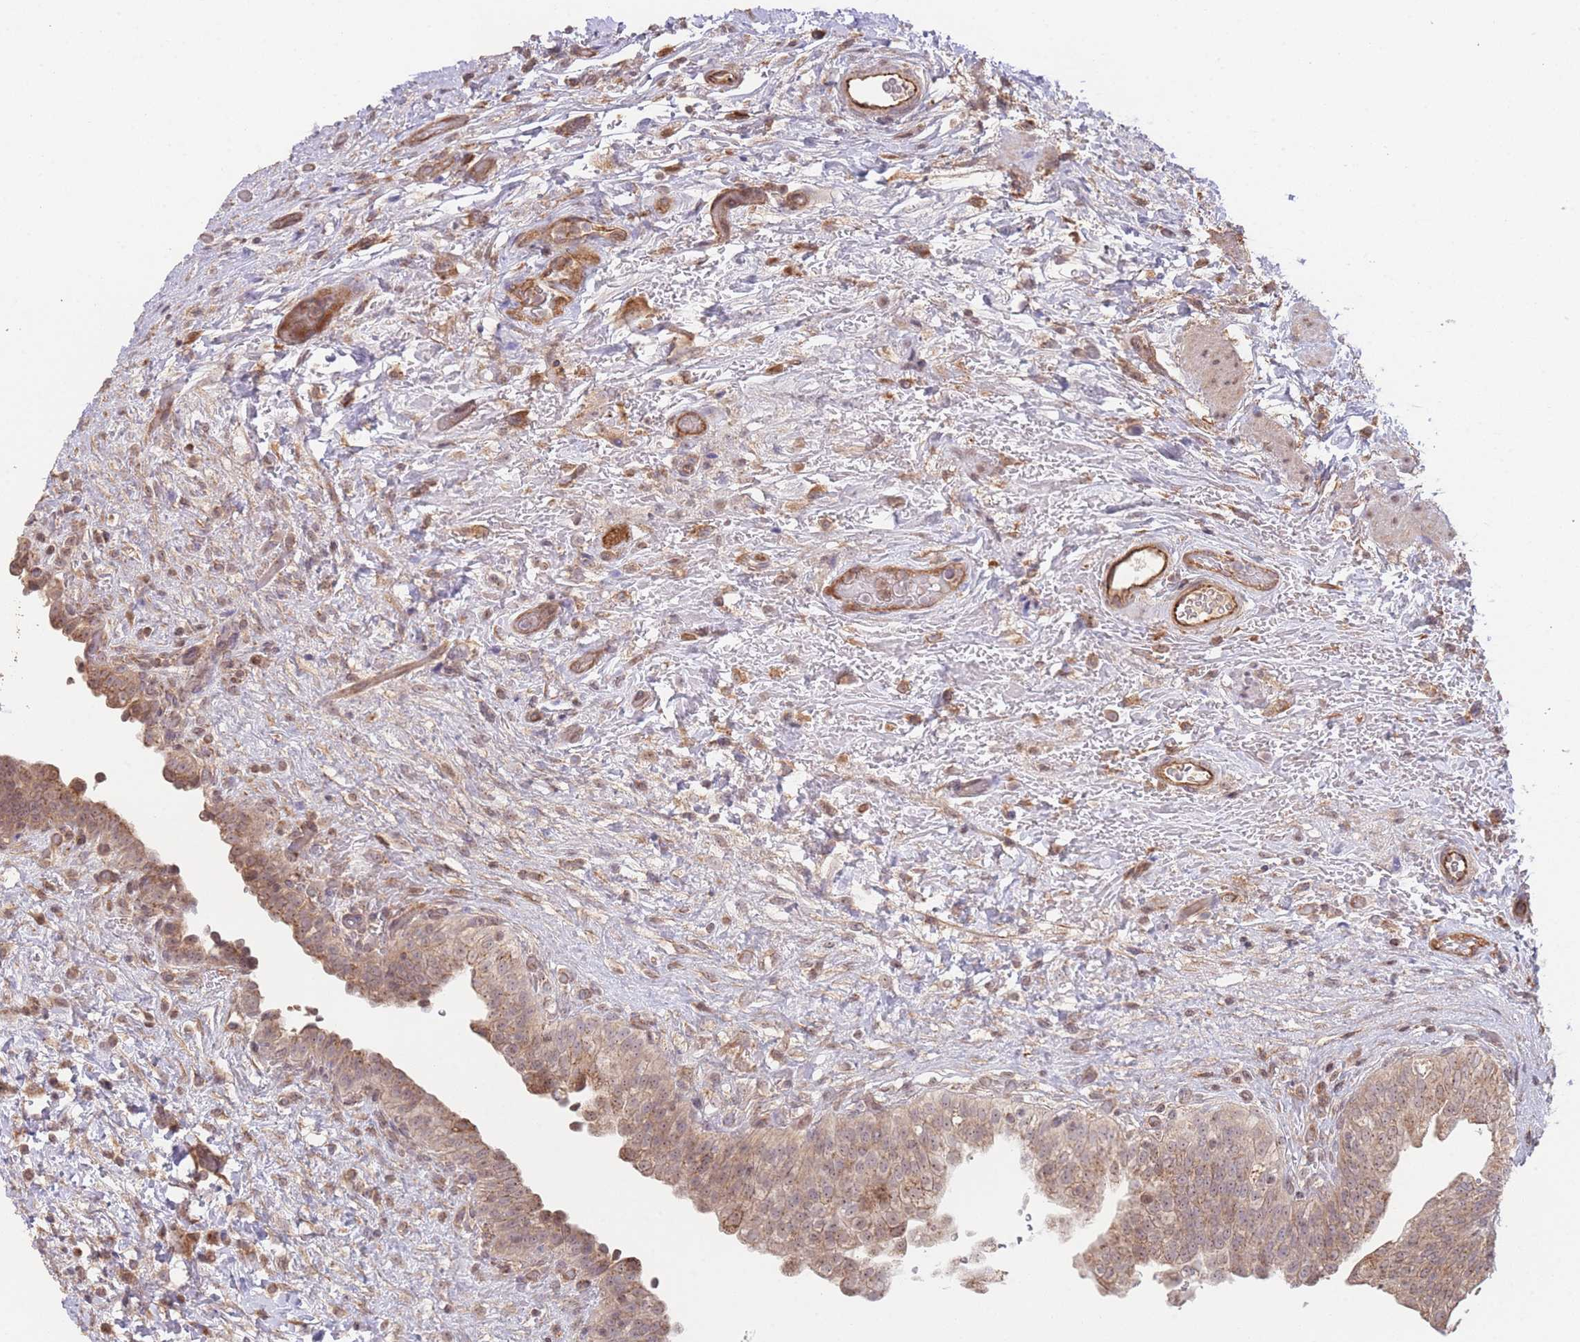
{"staining": {"intensity": "moderate", "quantity": ">75%", "location": "cytoplasmic/membranous"}, "tissue": "urinary bladder", "cell_type": "Urothelial cells", "image_type": "normal", "snomed": [{"axis": "morphology", "description": "Normal tissue, NOS"}, {"axis": "topography", "description": "Urinary bladder"}], "caption": "Immunohistochemical staining of unremarkable urinary bladder exhibits medium levels of moderate cytoplasmic/membranous positivity in approximately >75% of urothelial cells.", "gene": "PXMP4", "patient": {"sex": "male", "age": 69}}